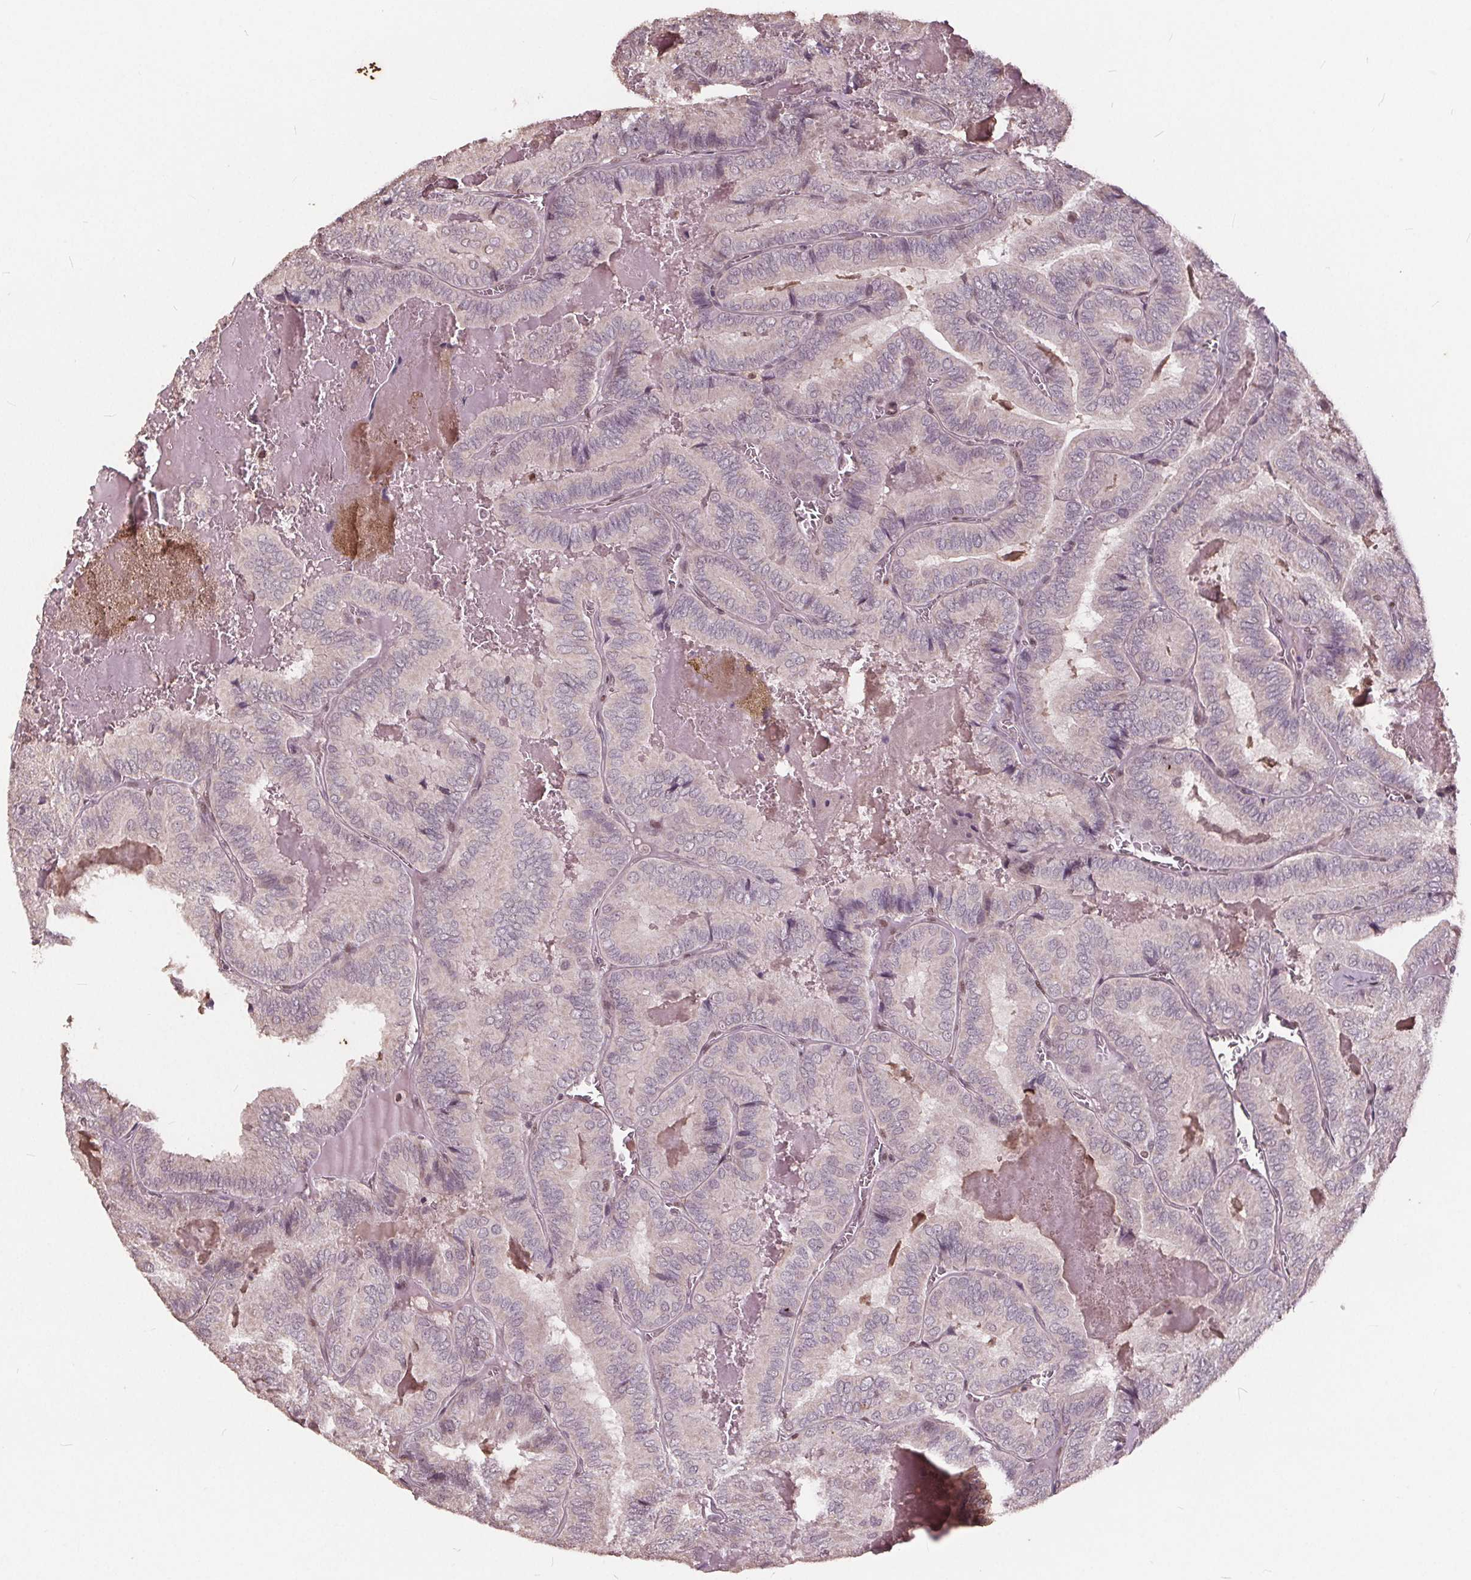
{"staining": {"intensity": "negative", "quantity": "none", "location": "none"}, "tissue": "thyroid cancer", "cell_type": "Tumor cells", "image_type": "cancer", "snomed": [{"axis": "morphology", "description": "Papillary adenocarcinoma, NOS"}, {"axis": "topography", "description": "Thyroid gland"}], "caption": "Tumor cells are negative for brown protein staining in thyroid cancer (papillary adenocarcinoma). (Brightfield microscopy of DAB IHC at high magnification).", "gene": "DNMT3B", "patient": {"sex": "female", "age": 75}}